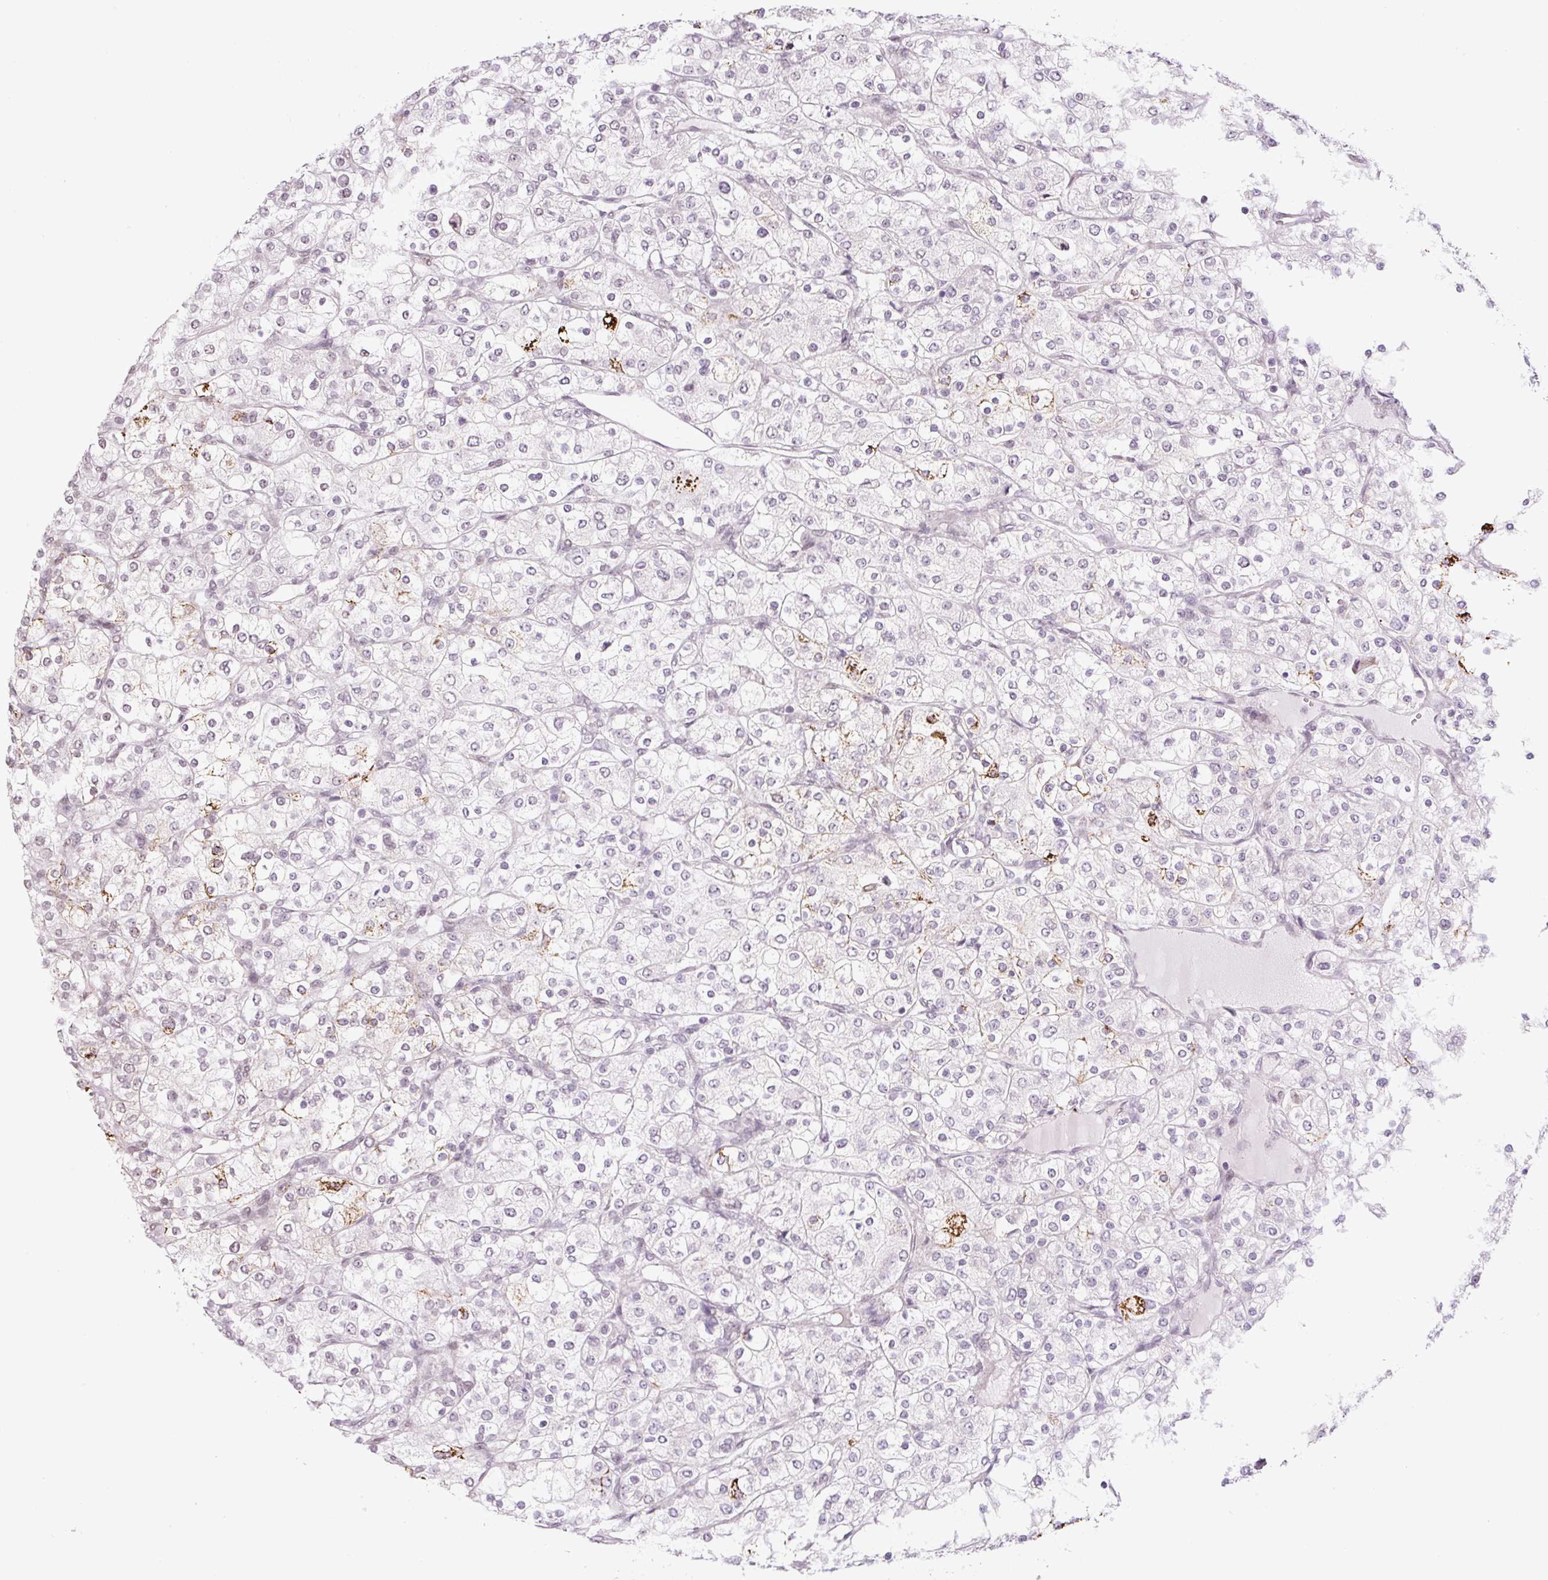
{"staining": {"intensity": "weak", "quantity": "<25%", "location": "nuclear"}, "tissue": "renal cancer", "cell_type": "Tumor cells", "image_type": "cancer", "snomed": [{"axis": "morphology", "description": "Adenocarcinoma, NOS"}, {"axis": "topography", "description": "Kidney"}], "caption": "DAB immunohistochemical staining of human renal cancer demonstrates no significant expression in tumor cells.", "gene": "TCFL5", "patient": {"sex": "male", "age": 80}}